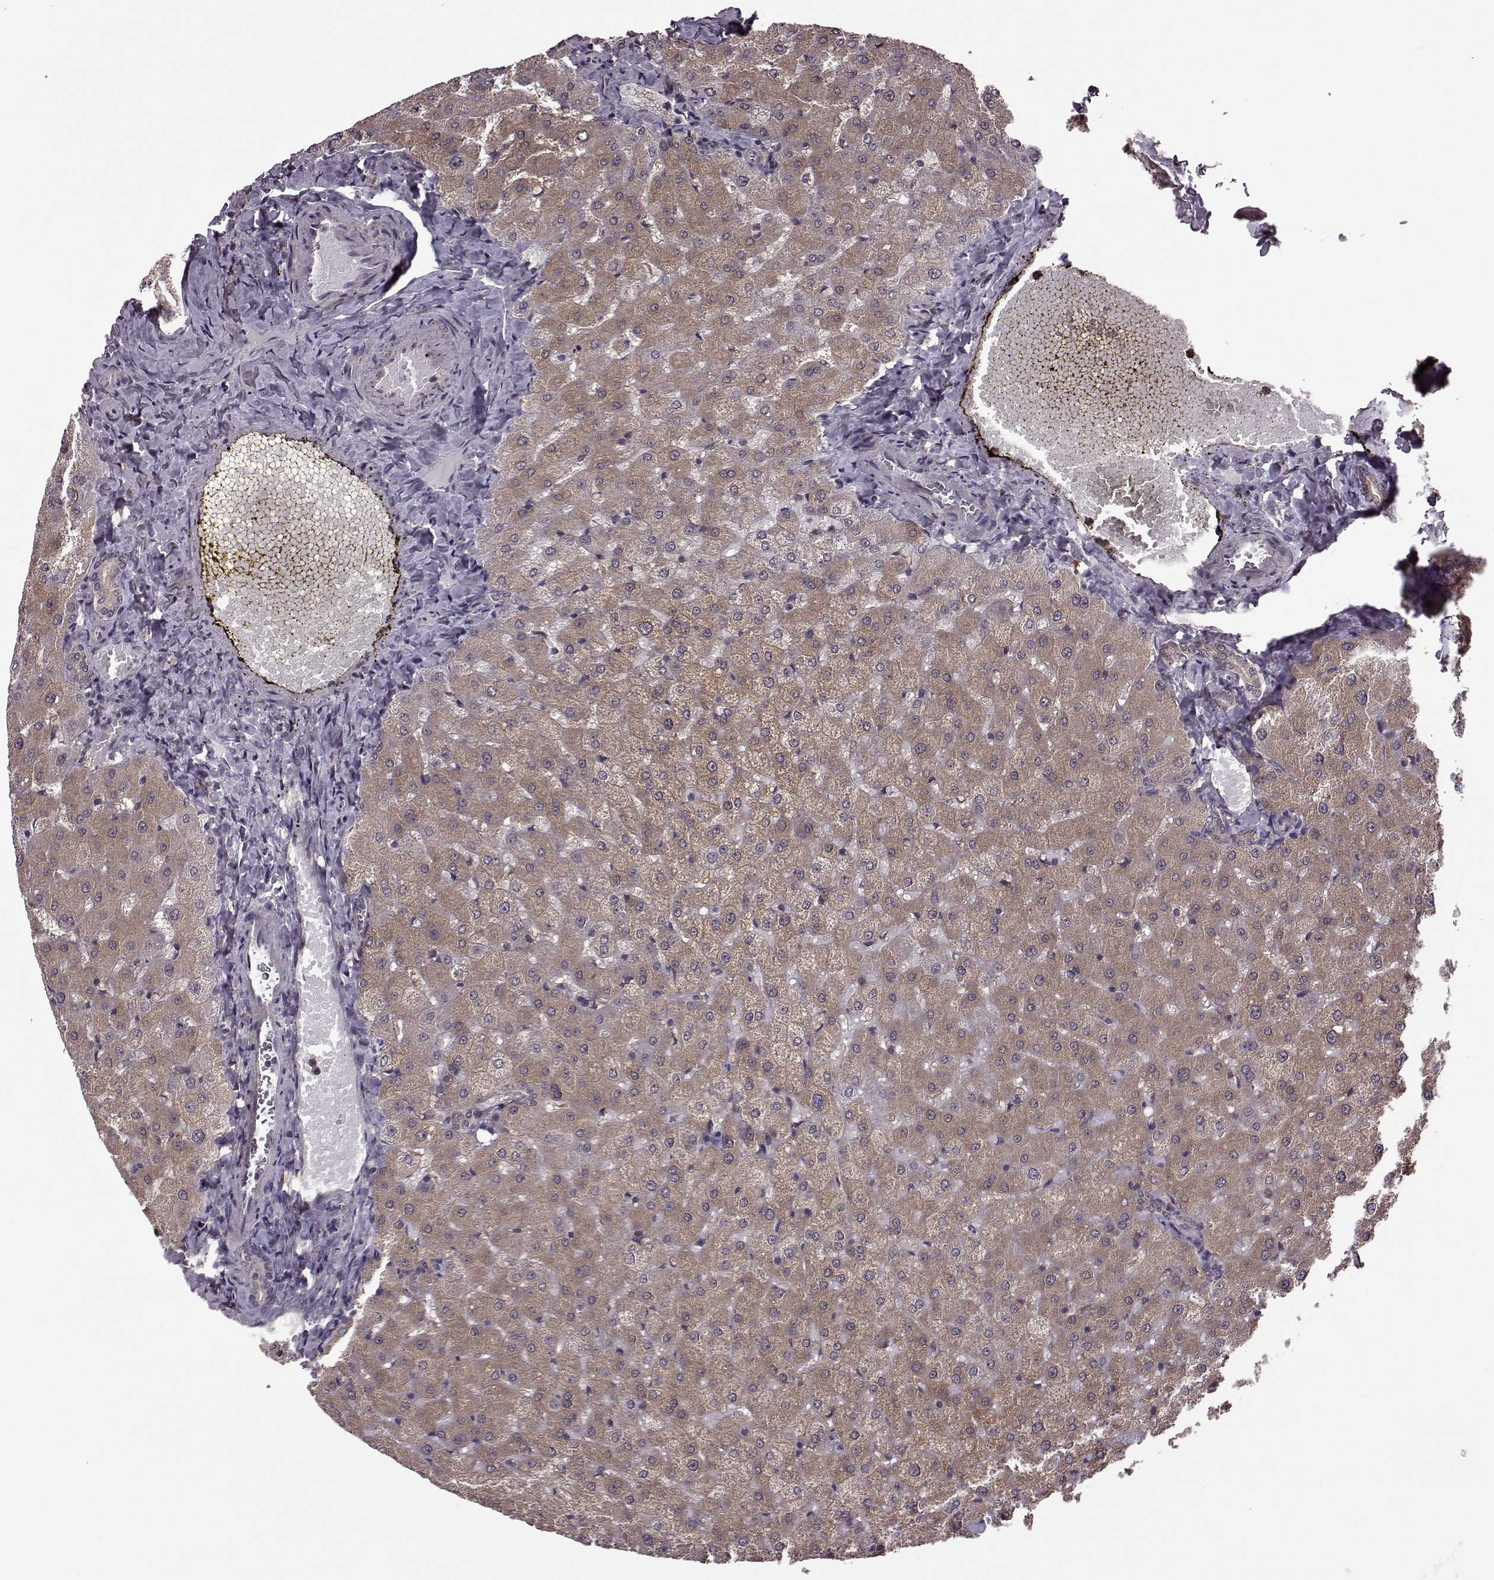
{"staining": {"intensity": "negative", "quantity": "none", "location": "none"}, "tissue": "liver", "cell_type": "Cholangiocytes", "image_type": "normal", "snomed": [{"axis": "morphology", "description": "Normal tissue, NOS"}, {"axis": "topography", "description": "Liver"}], "caption": "DAB (3,3'-diaminobenzidine) immunohistochemical staining of unremarkable liver exhibits no significant staining in cholangiocytes.", "gene": "FNIP2", "patient": {"sex": "female", "age": 50}}